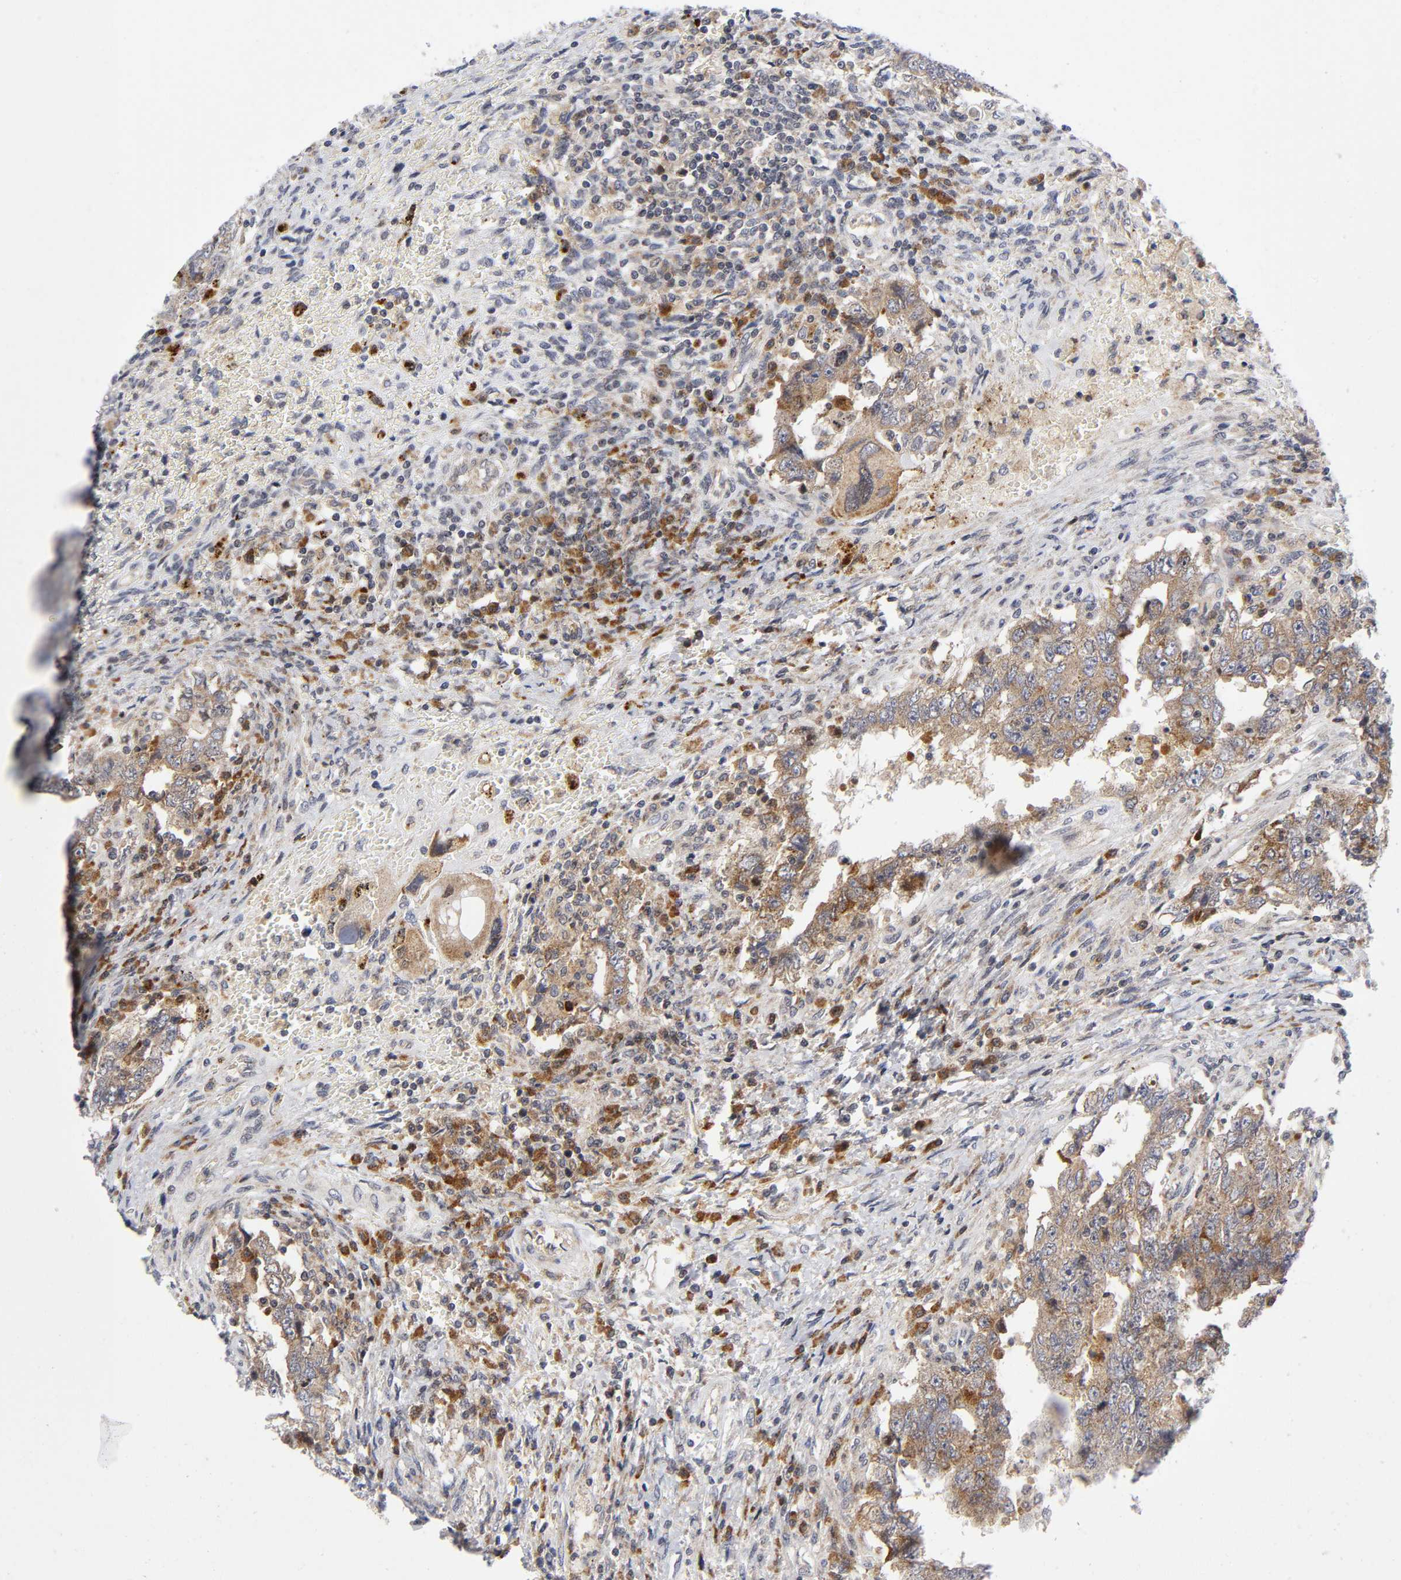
{"staining": {"intensity": "moderate", "quantity": ">75%", "location": "cytoplasmic/membranous"}, "tissue": "testis cancer", "cell_type": "Tumor cells", "image_type": "cancer", "snomed": [{"axis": "morphology", "description": "Carcinoma, Embryonal, NOS"}, {"axis": "topography", "description": "Testis"}], "caption": "Brown immunohistochemical staining in human embryonal carcinoma (testis) demonstrates moderate cytoplasmic/membranous positivity in about >75% of tumor cells.", "gene": "EIF5", "patient": {"sex": "male", "age": 26}}